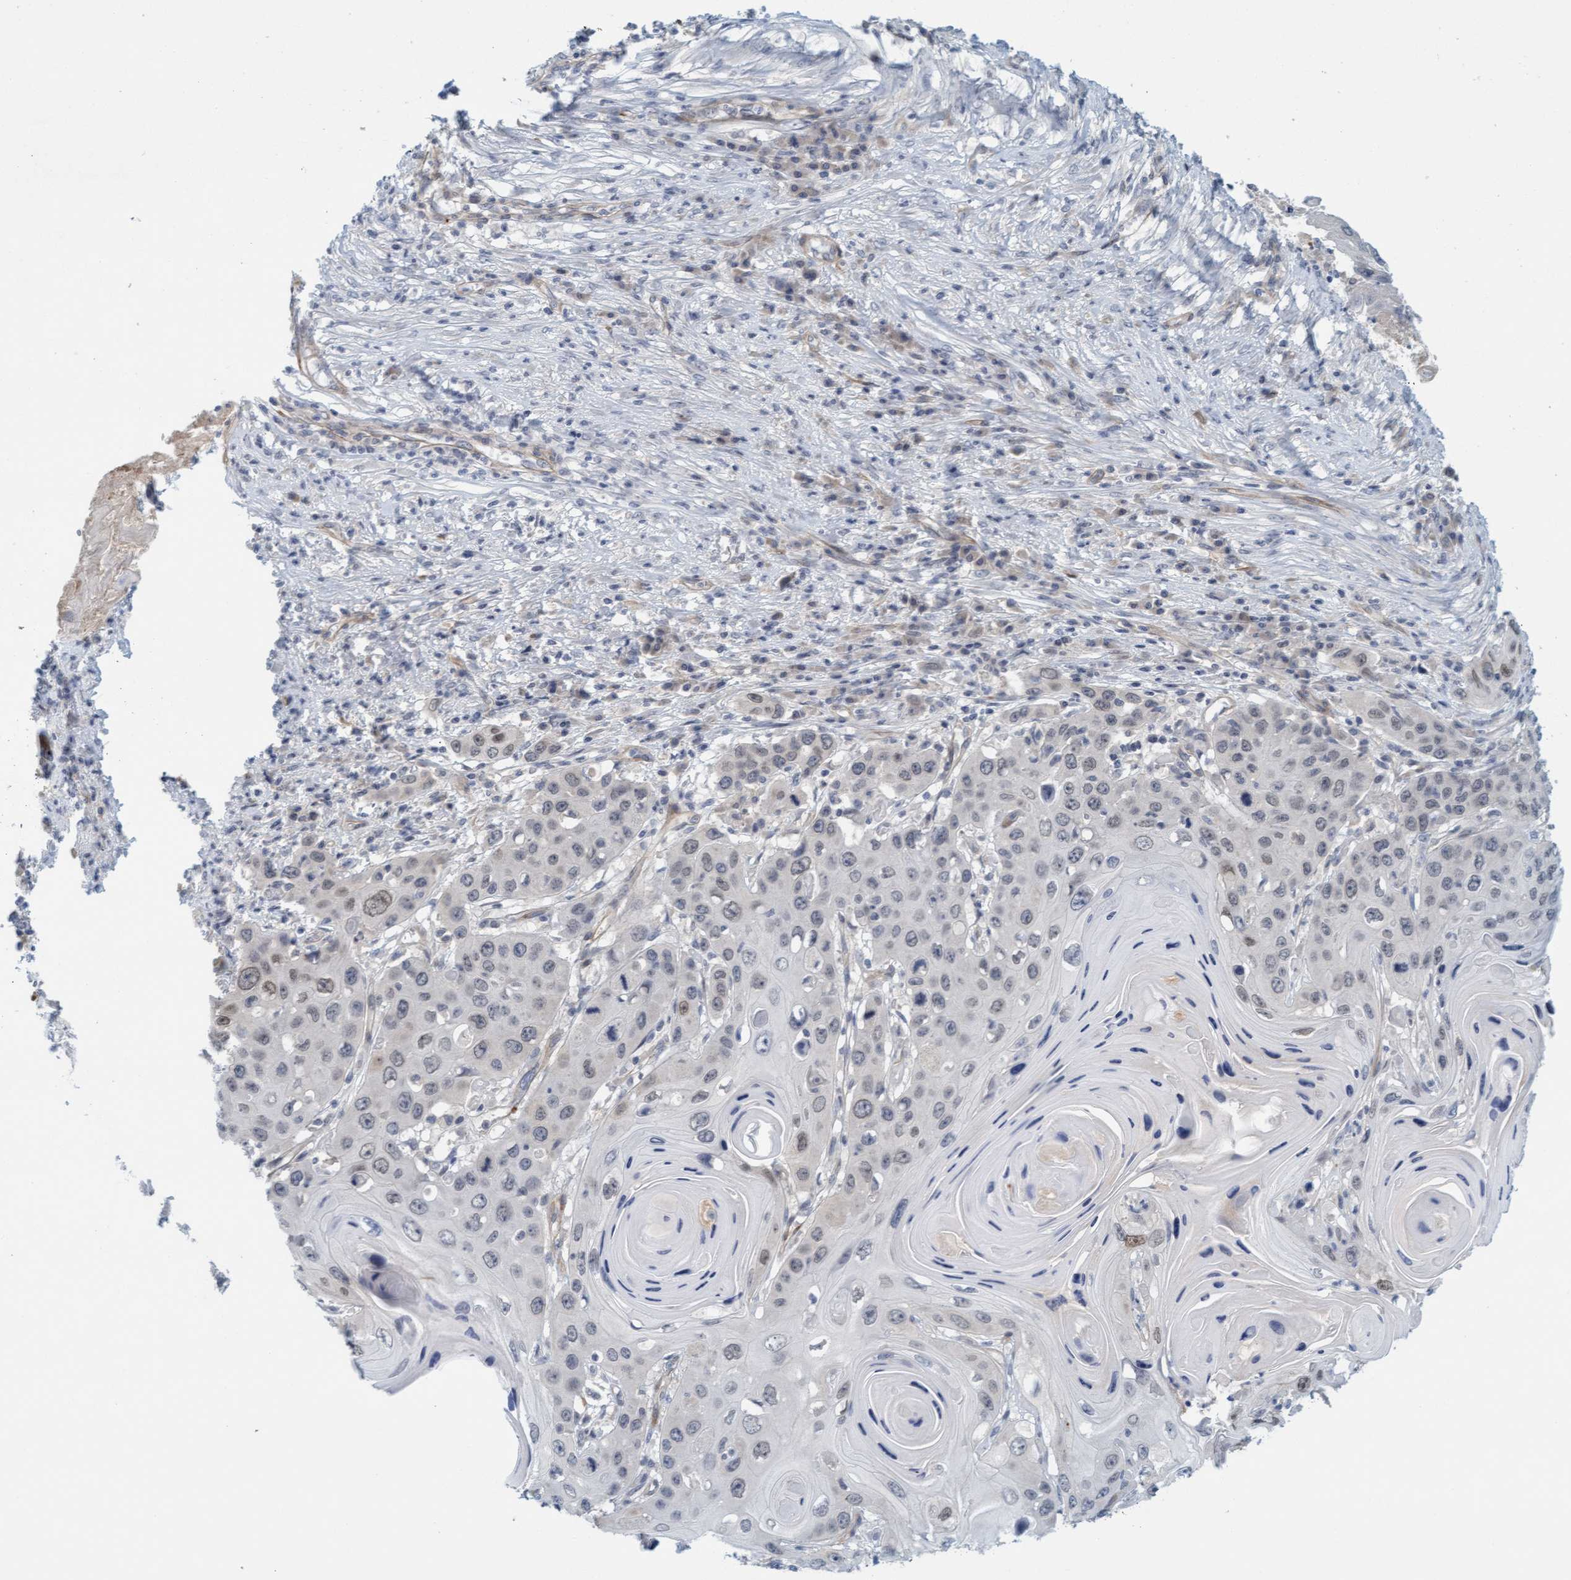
{"staining": {"intensity": "weak", "quantity": "<25%", "location": "nuclear"}, "tissue": "skin cancer", "cell_type": "Tumor cells", "image_type": "cancer", "snomed": [{"axis": "morphology", "description": "Squamous cell carcinoma, NOS"}, {"axis": "topography", "description": "Skin"}], "caption": "A high-resolution micrograph shows immunohistochemistry staining of skin cancer (squamous cell carcinoma), which demonstrates no significant positivity in tumor cells.", "gene": "TSTD2", "patient": {"sex": "male", "age": 55}}